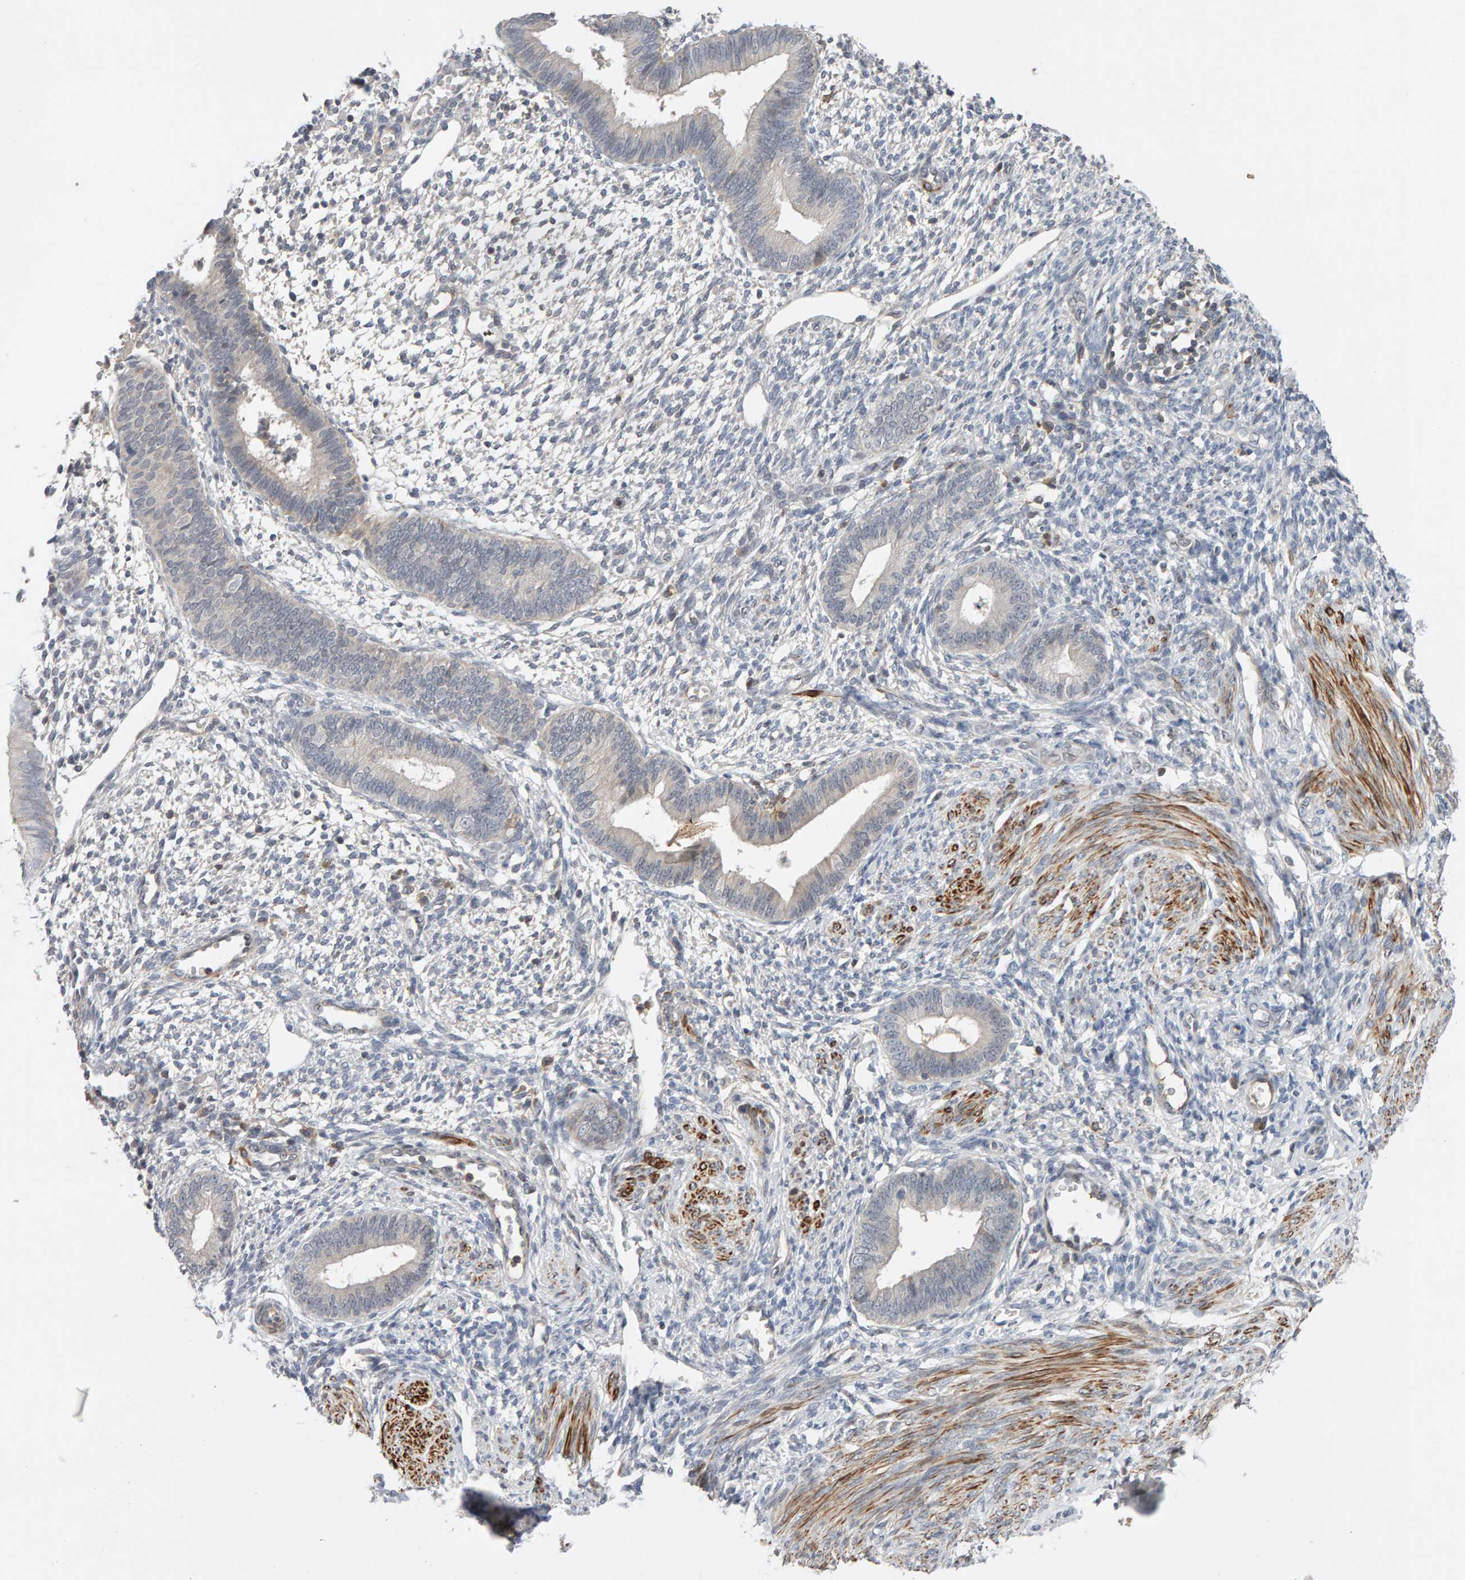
{"staining": {"intensity": "negative", "quantity": "none", "location": "none"}, "tissue": "endometrium", "cell_type": "Cells in endometrial stroma", "image_type": "normal", "snomed": [{"axis": "morphology", "description": "Normal tissue, NOS"}, {"axis": "topography", "description": "Endometrium"}], "caption": "IHC micrograph of benign endometrium: endometrium stained with DAB reveals no significant protein staining in cells in endometrial stroma.", "gene": "NUDCD1", "patient": {"sex": "female", "age": 46}}